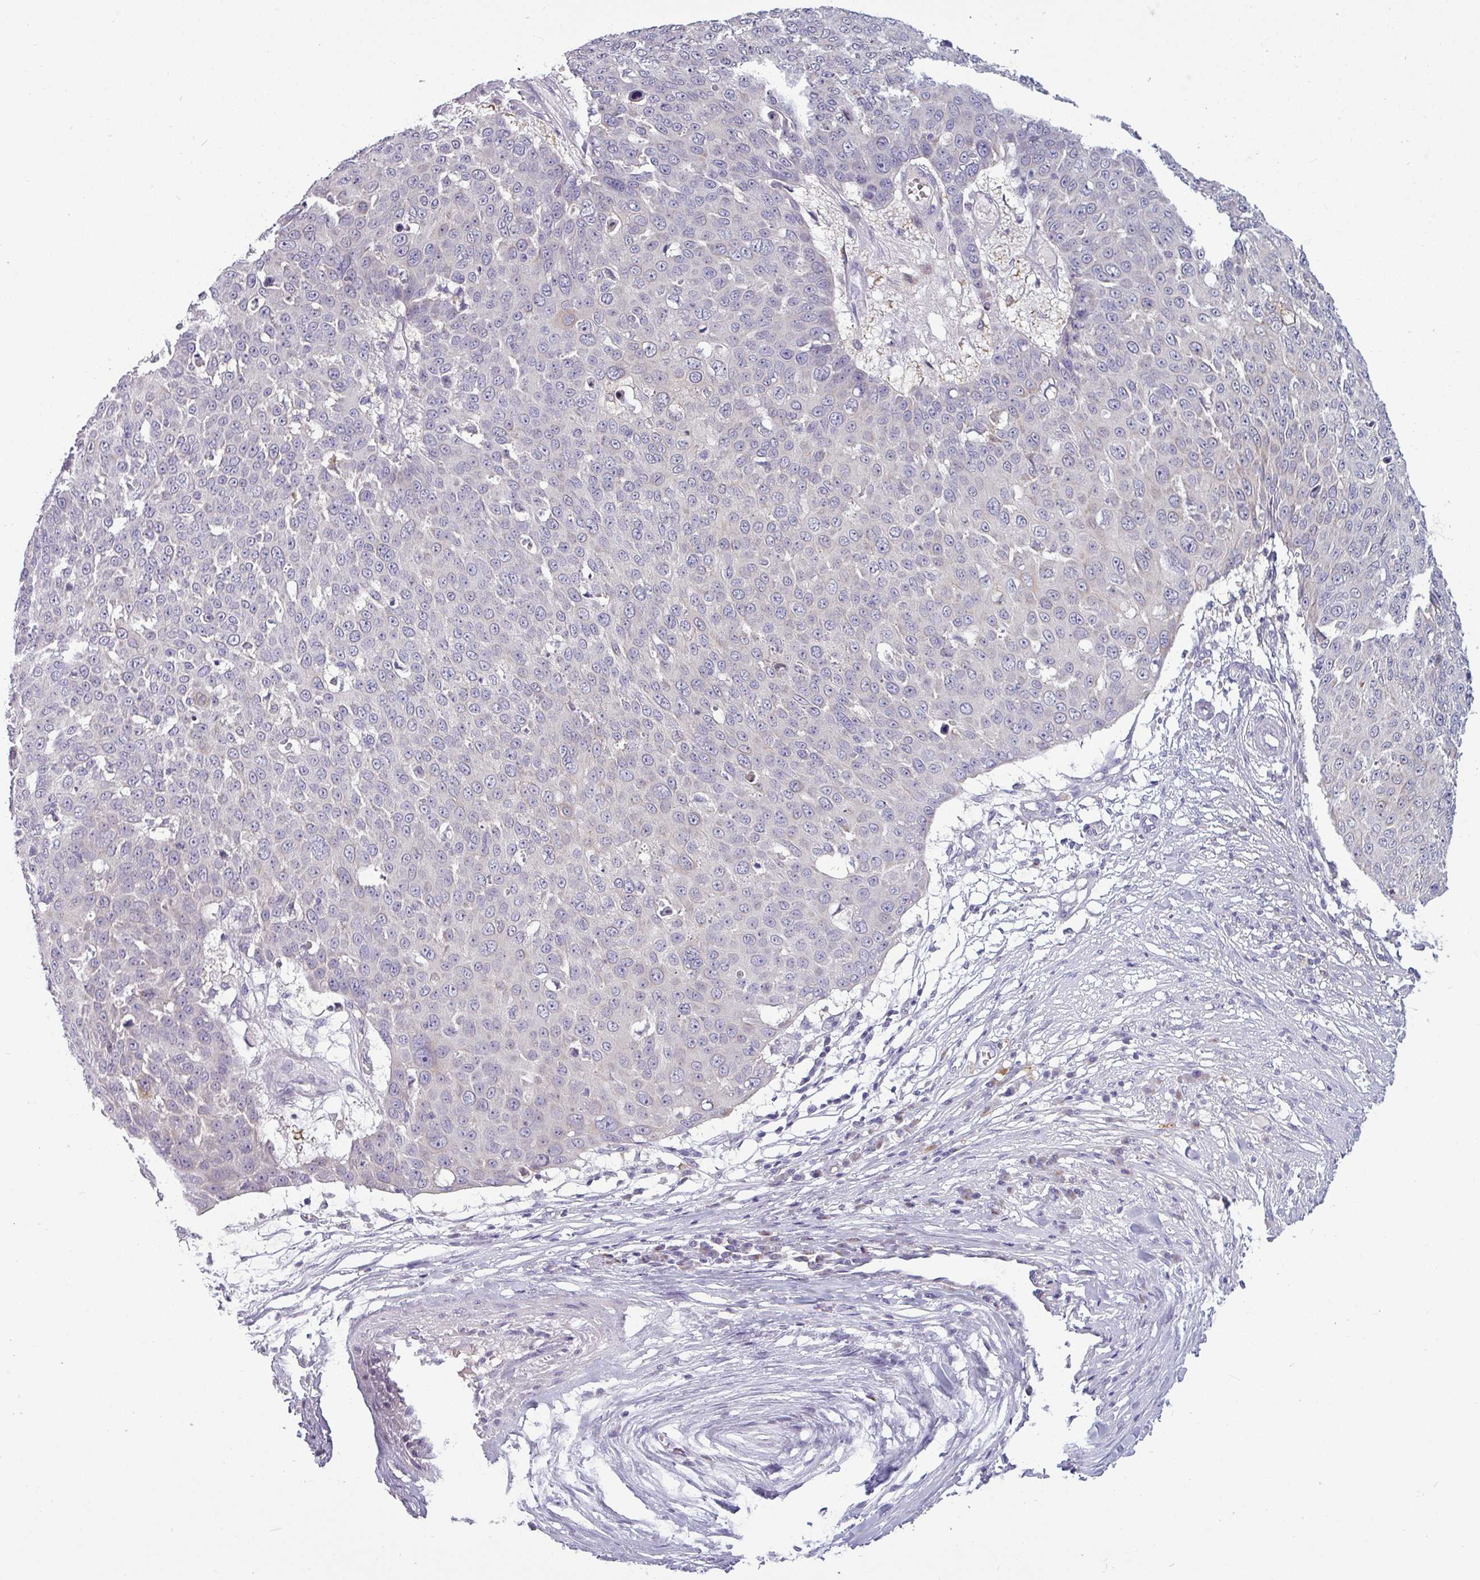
{"staining": {"intensity": "negative", "quantity": "none", "location": "none"}, "tissue": "skin cancer", "cell_type": "Tumor cells", "image_type": "cancer", "snomed": [{"axis": "morphology", "description": "Squamous cell carcinoma, NOS"}, {"axis": "topography", "description": "Skin"}], "caption": "The IHC image has no significant staining in tumor cells of skin cancer (squamous cell carcinoma) tissue. (Brightfield microscopy of DAB (3,3'-diaminobenzidine) immunohistochemistry (IHC) at high magnification).", "gene": "SLC26A9", "patient": {"sex": "male", "age": 71}}